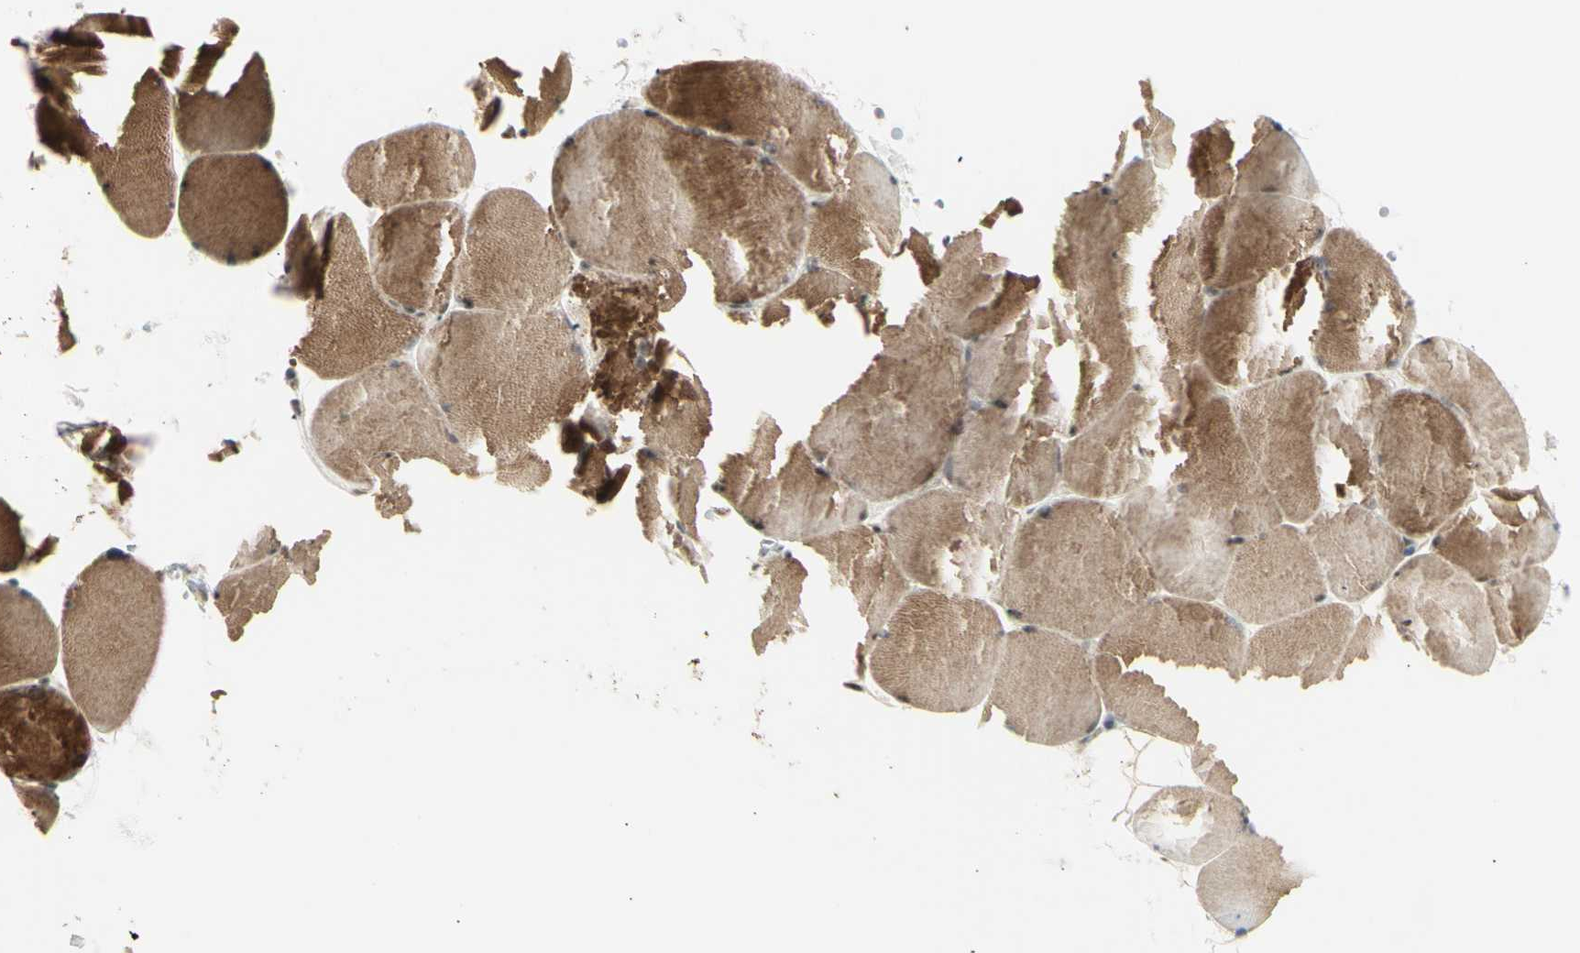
{"staining": {"intensity": "strong", "quantity": ">75%", "location": "cytoplasmic/membranous"}, "tissue": "skeletal muscle", "cell_type": "Myocytes", "image_type": "normal", "snomed": [{"axis": "morphology", "description": "Normal tissue, NOS"}, {"axis": "topography", "description": "Skin"}, {"axis": "topography", "description": "Skeletal muscle"}], "caption": "Skeletal muscle stained with a brown dye demonstrates strong cytoplasmic/membranous positive positivity in about >75% of myocytes.", "gene": "DHRS7B", "patient": {"sex": "male", "age": 83}}